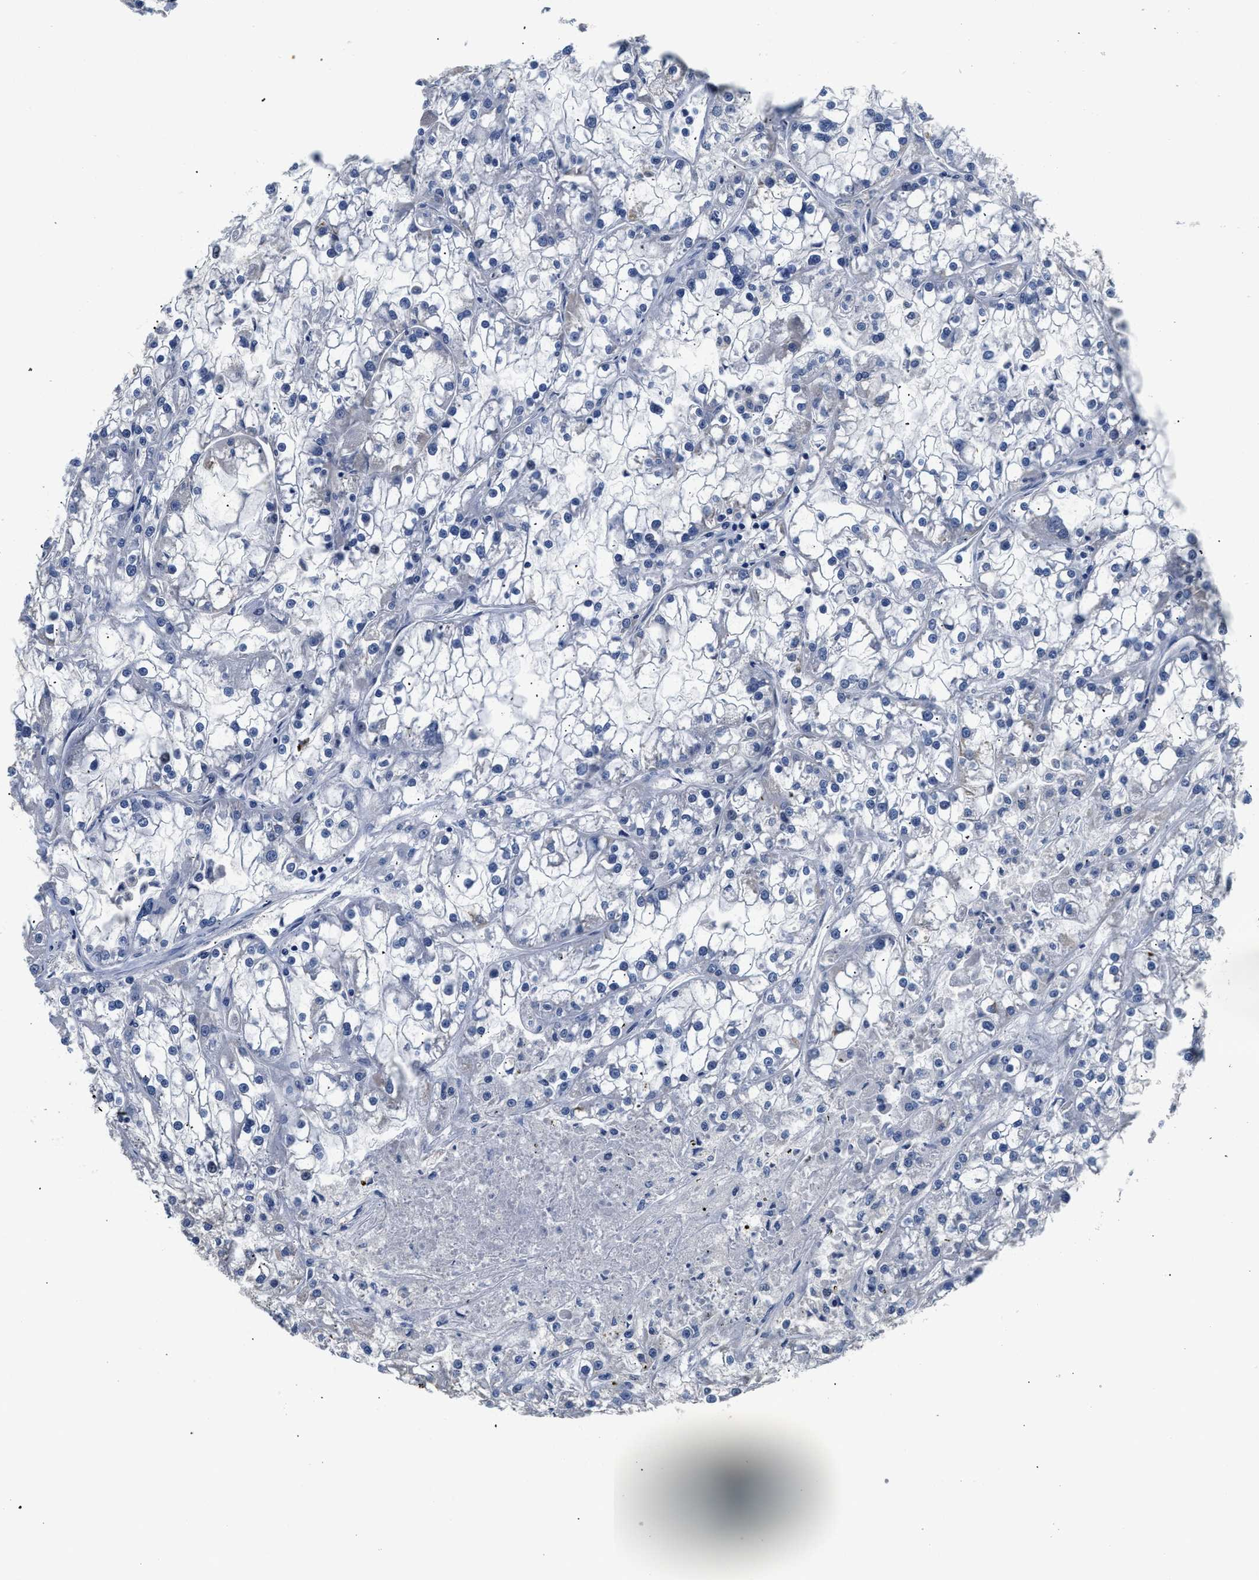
{"staining": {"intensity": "negative", "quantity": "none", "location": "none"}, "tissue": "renal cancer", "cell_type": "Tumor cells", "image_type": "cancer", "snomed": [{"axis": "morphology", "description": "Adenocarcinoma, NOS"}, {"axis": "topography", "description": "Kidney"}], "caption": "The image shows no significant expression in tumor cells of adenocarcinoma (renal).", "gene": "PCK2", "patient": {"sex": "female", "age": 52}}